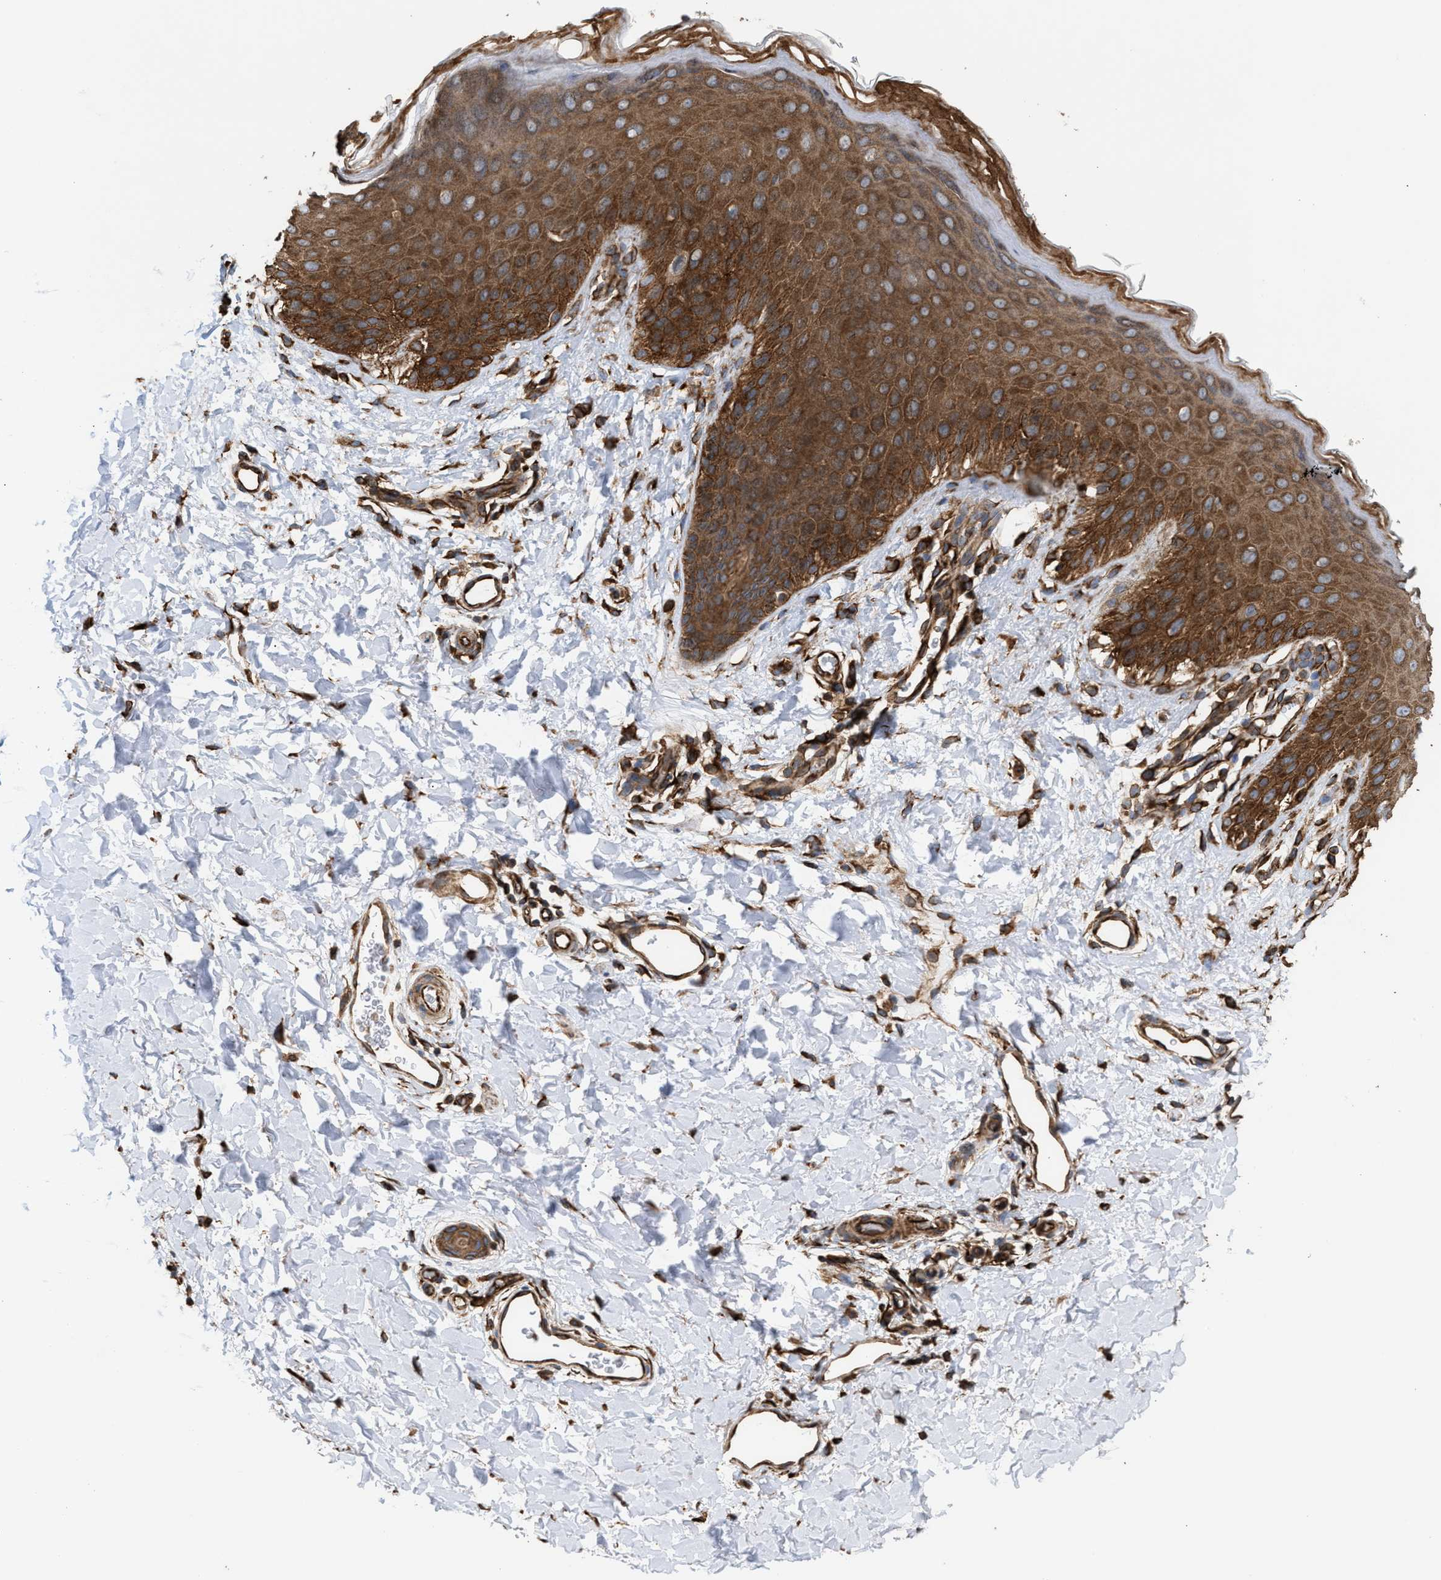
{"staining": {"intensity": "moderate", "quantity": ">75%", "location": "cytoplasmic/membranous"}, "tissue": "skin", "cell_type": "Epidermal cells", "image_type": "normal", "snomed": [{"axis": "morphology", "description": "Normal tissue, NOS"}, {"axis": "topography", "description": "Anal"}], "caption": "Human skin stained with a brown dye exhibits moderate cytoplasmic/membranous positive staining in about >75% of epidermal cells.", "gene": "EPS15L1", "patient": {"sex": "male", "age": 44}}